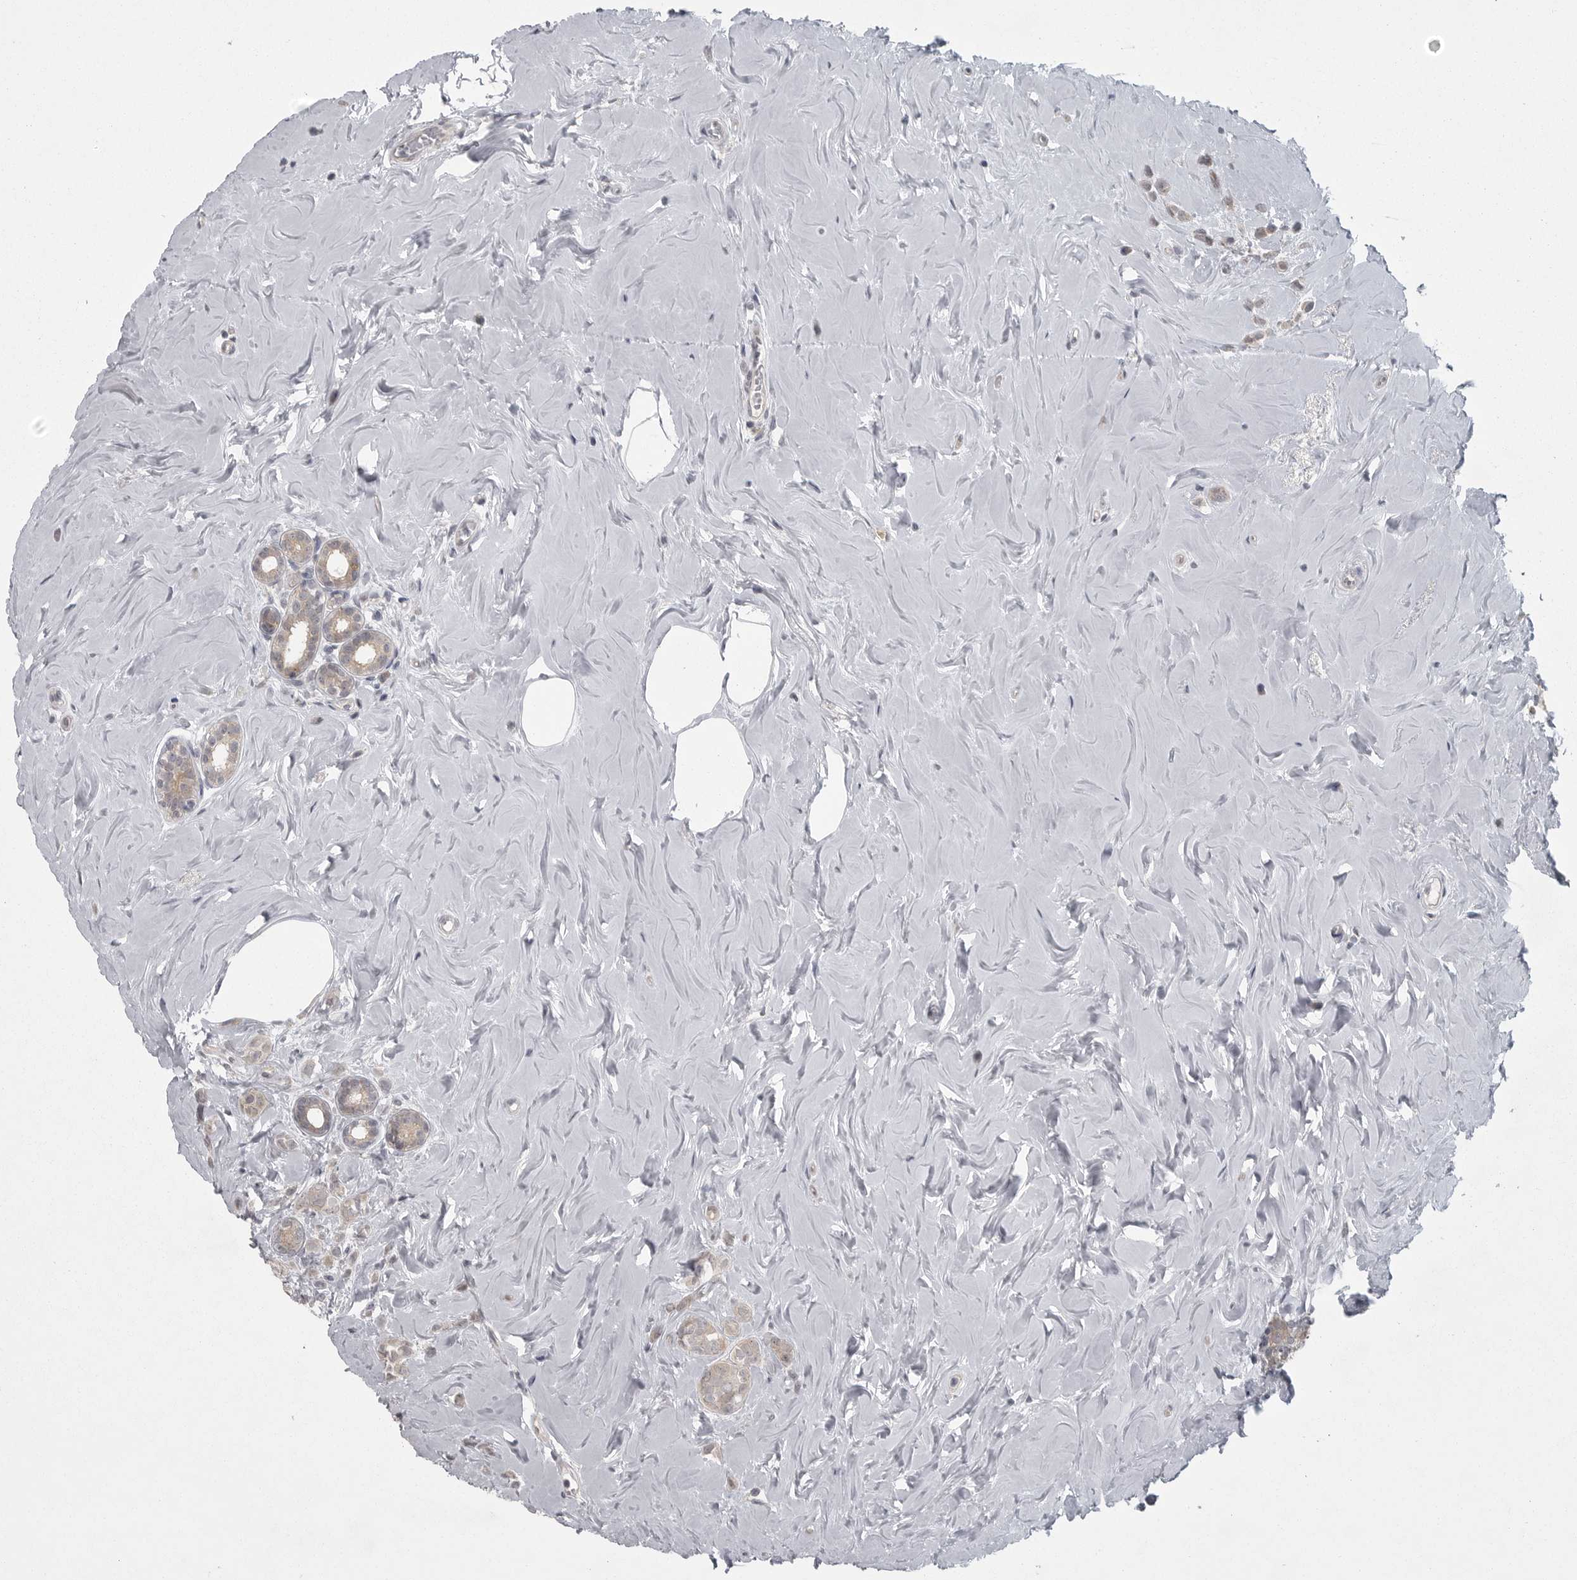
{"staining": {"intensity": "weak", "quantity": "25%-75%", "location": "cytoplasmic/membranous"}, "tissue": "breast cancer", "cell_type": "Tumor cells", "image_type": "cancer", "snomed": [{"axis": "morphology", "description": "Lobular carcinoma"}, {"axis": "topography", "description": "Breast"}], "caption": "DAB immunohistochemical staining of breast cancer (lobular carcinoma) reveals weak cytoplasmic/membranous protein expression in about 25%-75% of tumor cells.", "gene": "PHF13", "patient": {"sex": "female", "age": 47}}